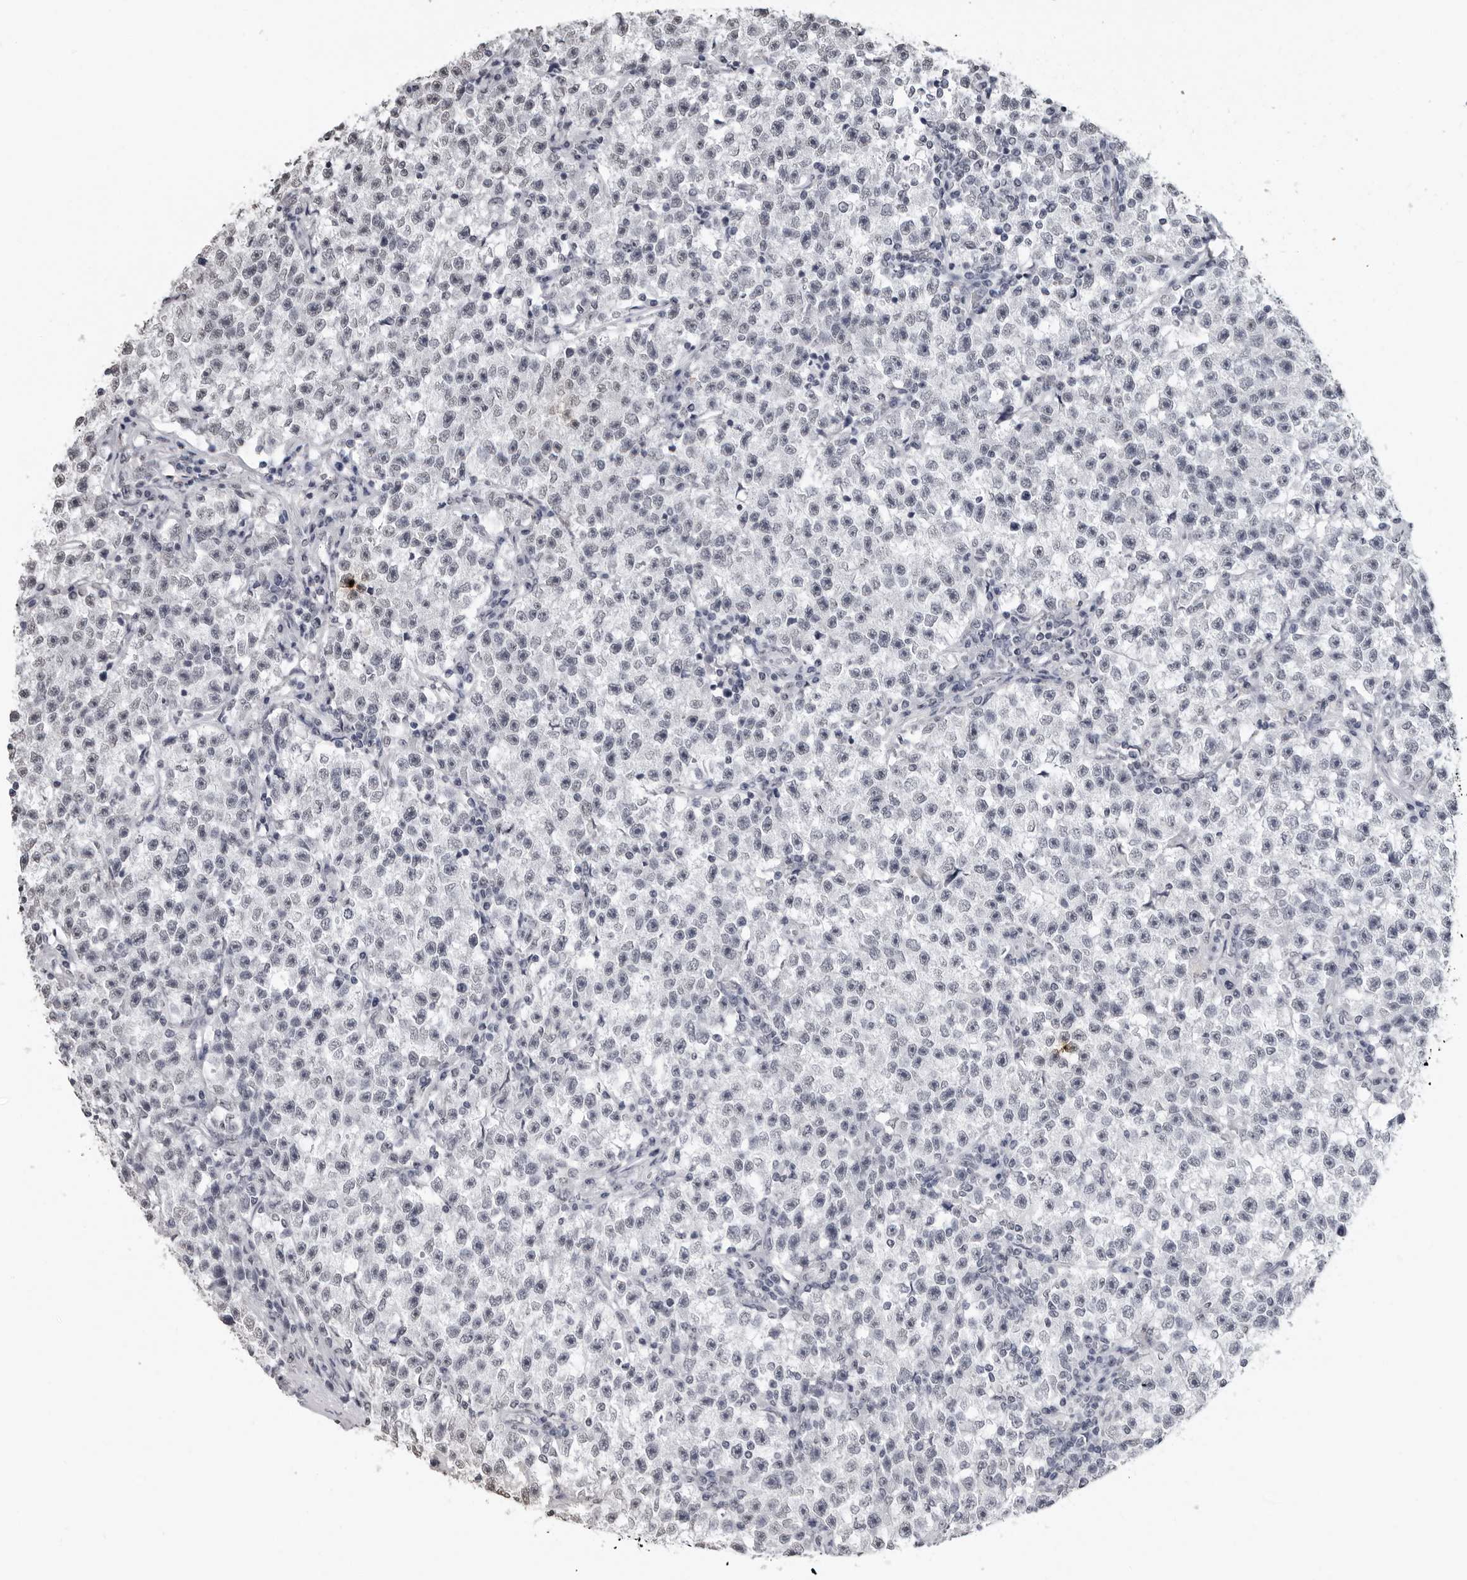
{"staining": {"intensity": "negative", "quantity": "none", "location": "none"}, "tissue": "testis cancer", "cell_type": "Tumor cells", "image_type": "cancer", "snomed": [{"axis": "morphology", "description": "Seminoma, NOS"}, {"axis": "topography", "description": "Testis"}], "caption": "Immunohistochemical staining of human testis cancer demonstrates no significant positivity in tumor cells.", "gene": "HEPACAM", "patient": {"sex": "male", "age": 22}}